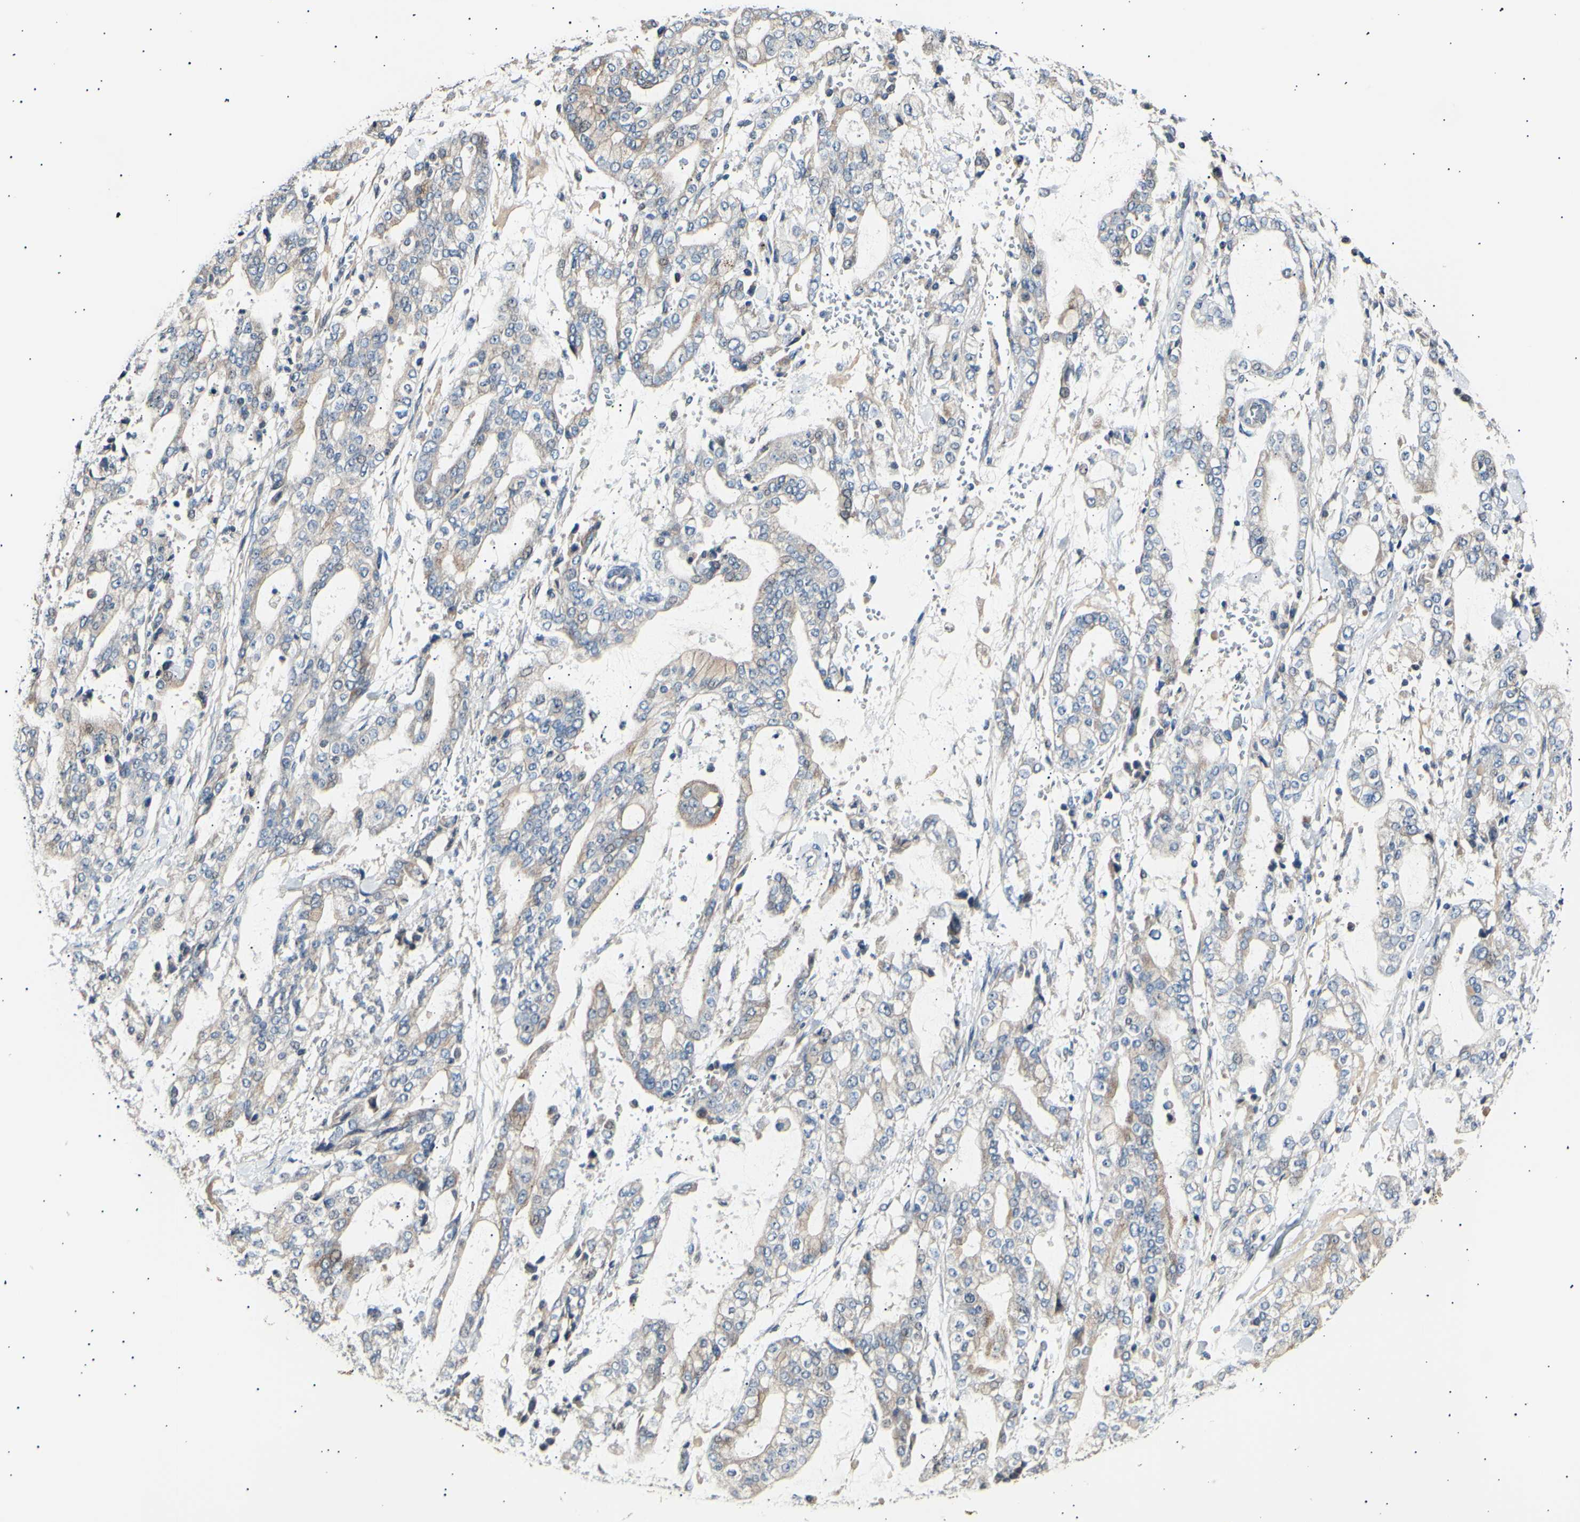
{"staining": {"intensity": "weak", "quantity": ">75%", "location": "cytoplasmic/membranous"}, "tissue": "stomach cancer", "cell_type": "Tumor cells", "image_type": "cancer", "snomed": [{"axis": "morphology", "description": "Normal tissue, NOS"}, {"axis": "morphology", "description": "Adenocarcinoma, NOS"}, {"axis": "topography", "description": "Stomach, upper"}, {"axis": "topography", "description": "Stomach"}], "caption": "Adenocarcinoma (stomach) stained with DAB (3,3'-diaminobenzidine) immunohistochemistry (IHC) reveals low levels of weak cytoplasmic/membranous positivity in approximately >75% of tumor cells.", "gene": "ITGA6", "patient": {"sex": "male", "age": 76}}